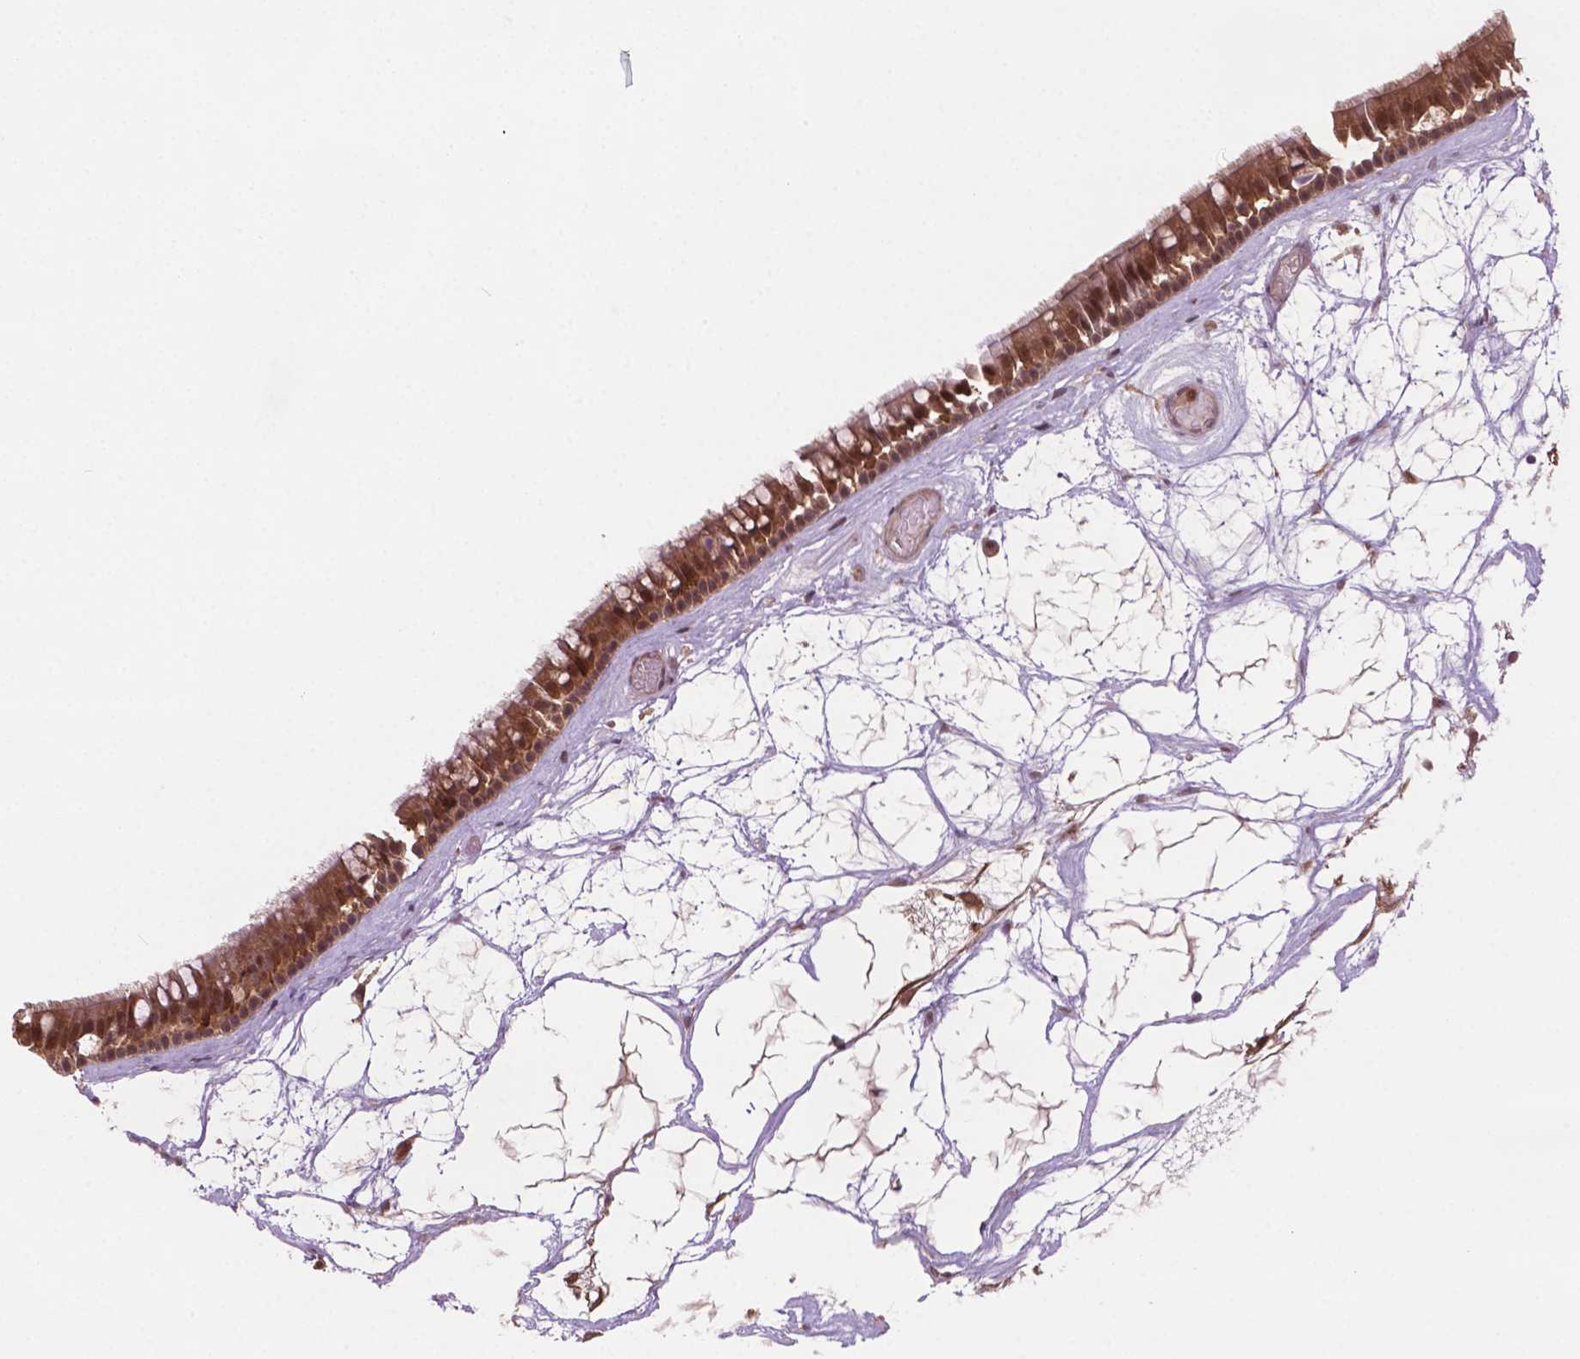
{"staining": {"intensity": "moderate", "quantity": "25%-75%", "location": "cytoplasmic/membranous,nuclear"}, "tissue": "nasopharynx", "cell_type": "Respiratory epithelial cells", "image_type": "normal", "snomed": [{"axis": "morphology", "description": "Normal tissue, NOS"}, {"axis": "topography", "description": "Nasopharynx"}], "caption": "Protein analysis of unremarkable nasopharynx displays moderate cytoplasmic/membranous,nuclear staining in about 25%-75% of respiratory epithelial cells.", "gene": "PLIN3", "patient": {"sex": "male", "age": 68}}